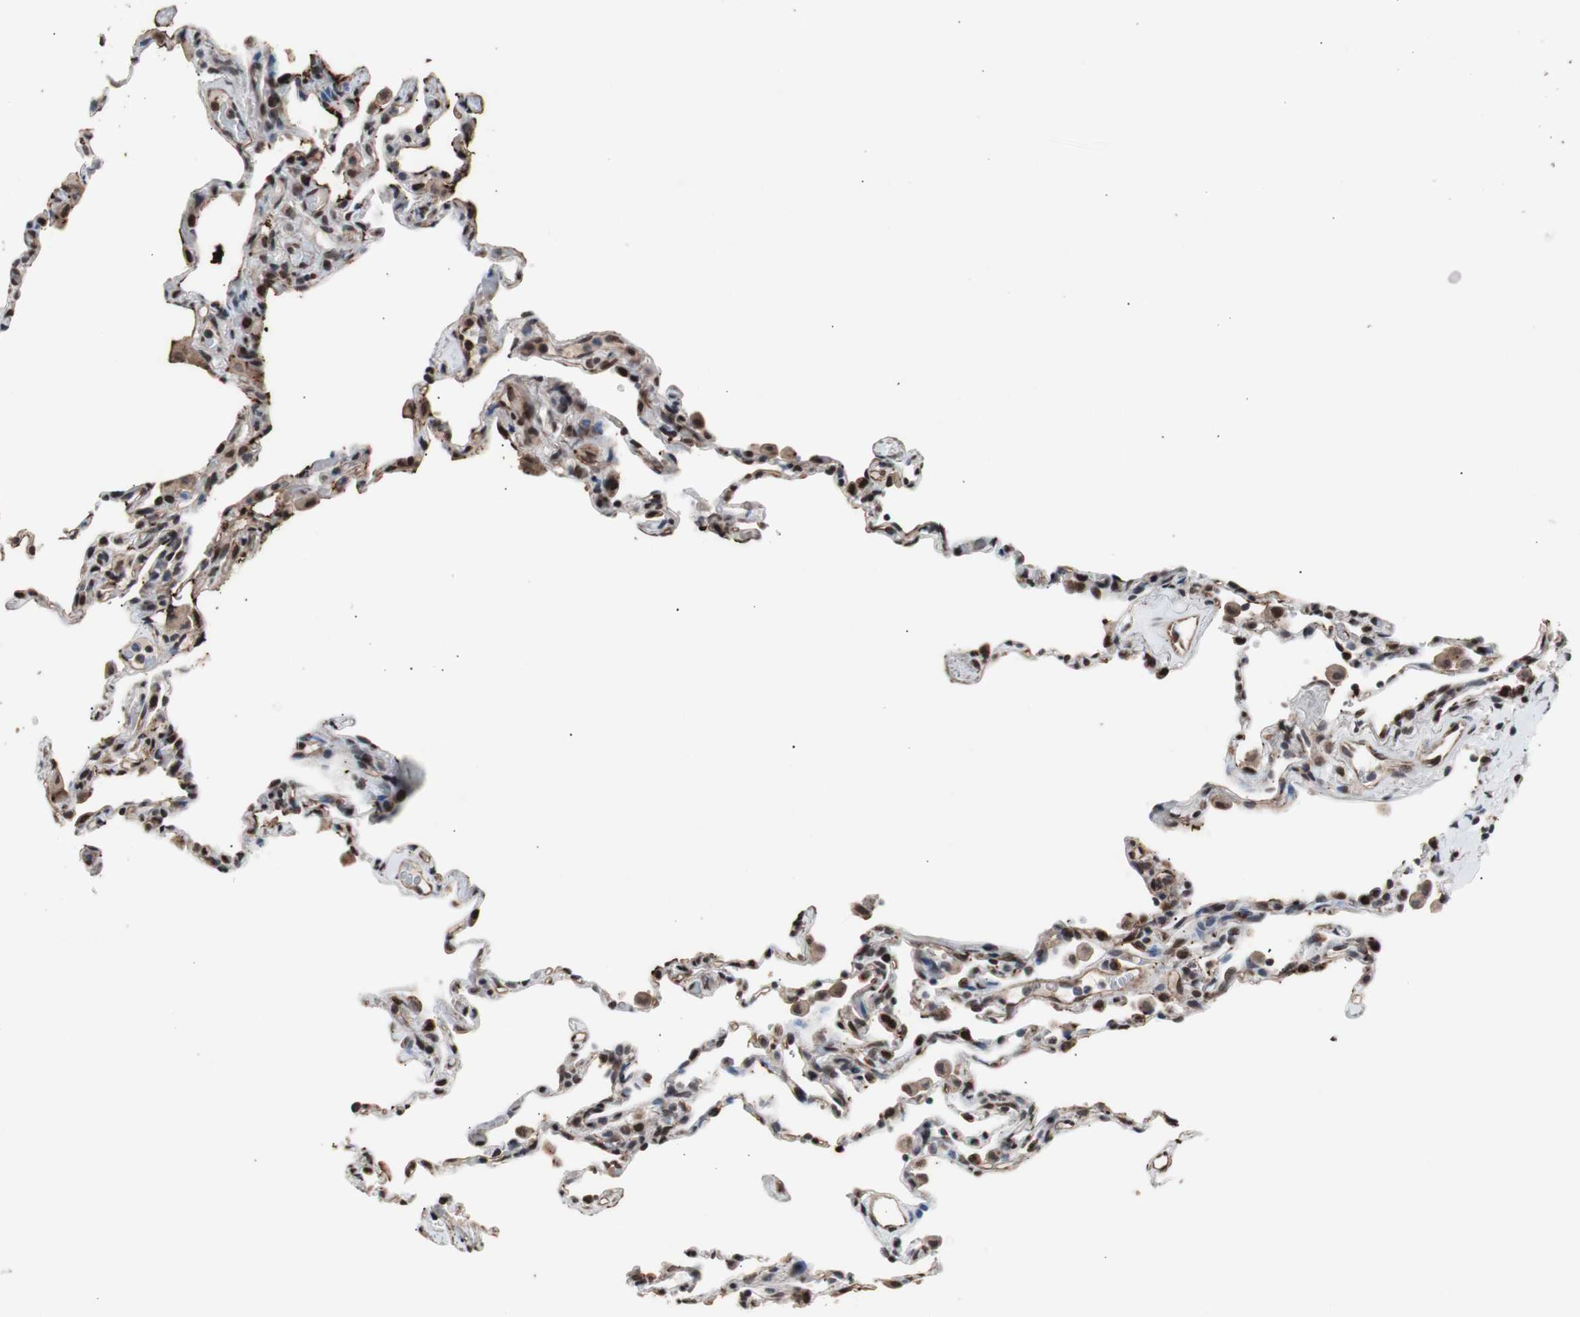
{"staining": {"intensity": "moderate", "quantity": "25%-75%", "location": "nuclear"}, "tissue": "lung", "cell_type": "Alveolar cells", "image_type": "normal", "snomed": [{"axis": "morphology", "description": "Normal tissue, NOS"}, {"axis": "topography", "description": "Lung"}], "caption": "High-power microscopy captured an immunohistochemistry histopathology image of normal lung, revealing moderate nuclear positivity in about 25%-75% of alveolar cells.", "gene": "POGZ", "patient": {"sex": "male", "age": 59}}